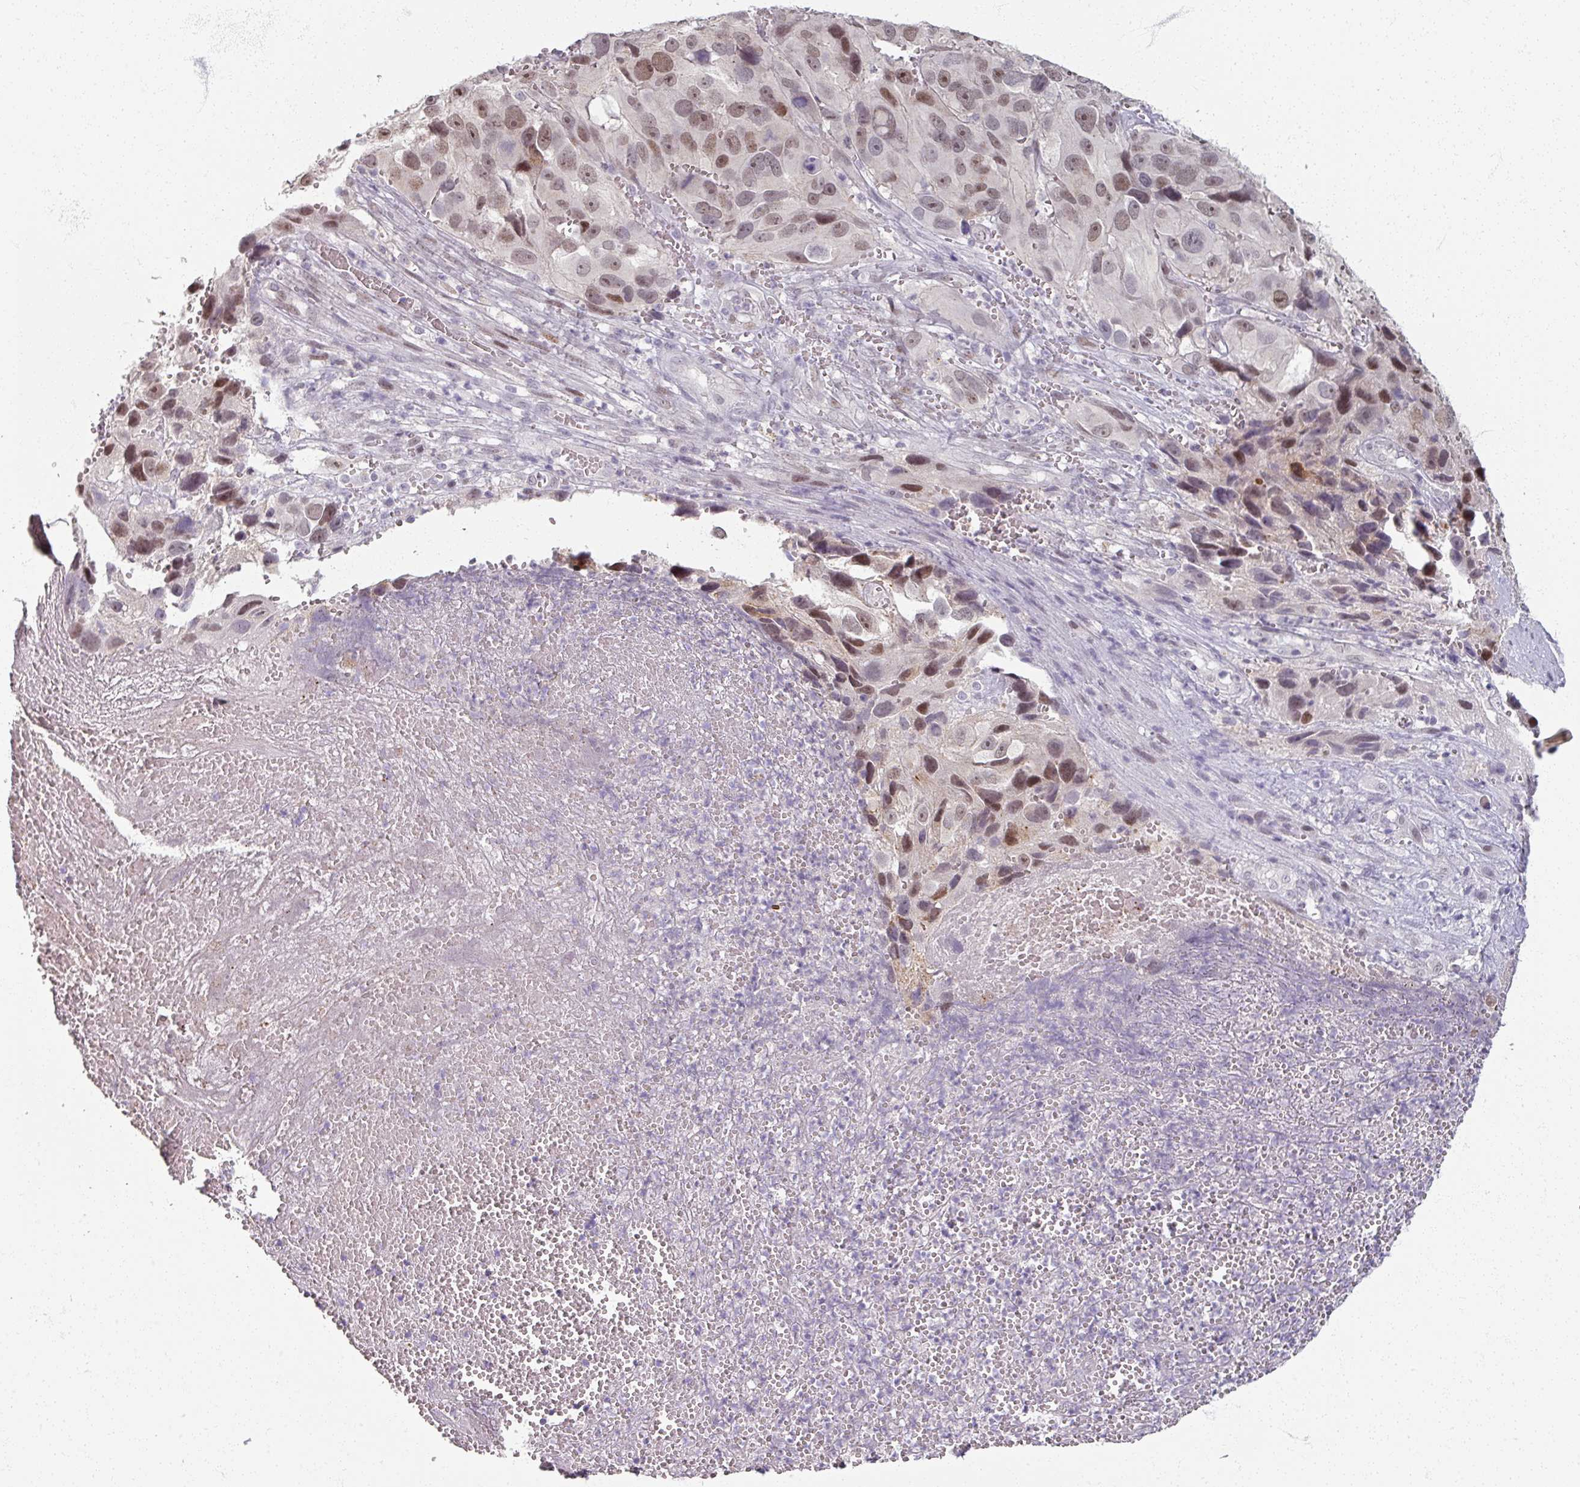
{"staining": {"intensity": "moderate", "quantity": "25%-75%", "location": "nuclear"}, "tissue": "melanoma", "cell_type": "Tumor cells", "image_type": "cancer", "snomed": [{"axis": "morphology", "description": "Malignant melanoma, NOS"}, {"axis": "topography", "description": "Skin"}], "caption": "Immunohistochemical staining of human malignant melanoma demonstrates medium levels of moderate nuclear protein positivity in approximately 25%-75% of tumor cells.", "gene": "SOX11", "patient": {"sex": "male", "age": 84}}